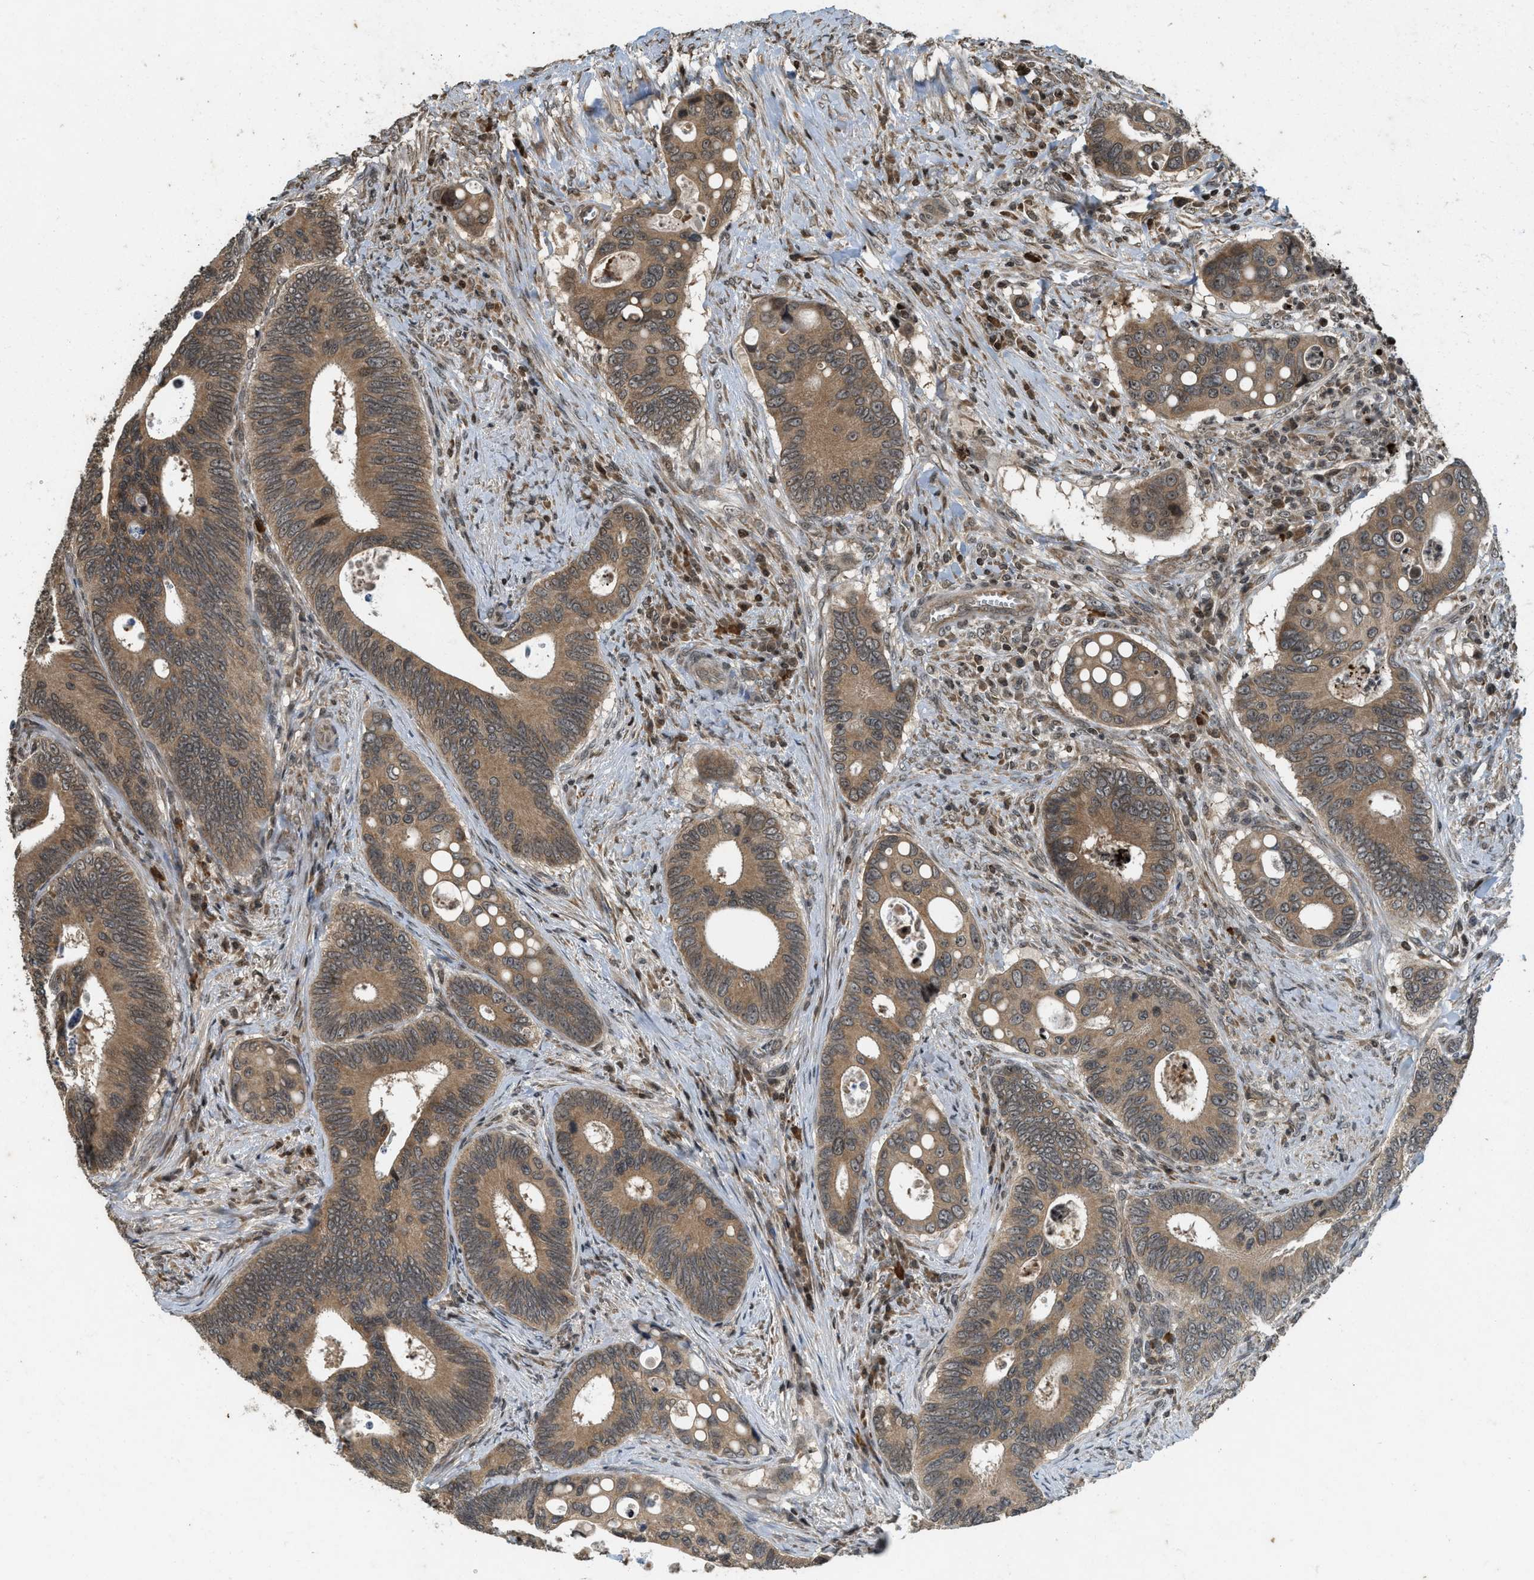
{"staining": {"intensity": "moderate", "quantity": ">75%", "location": "cytoplasmic/membranous"}, "tissue": "colorectal cancer", "cell_type": "Tumor cells", "image_type": "cancer", "snomed": [{"axis": "morphology", "description": "Inflammation, NOS"}, {"axis": "morphology", "description": "Adenocarcinoma, NOS"}, {"axis": "topography", "description": "Colon"}], "caption": "This photomicrograph displays immunohistochemistry (IHC) staining of colorectal cancer, with medium moderate cytoplasmic/membranous expression in about >75% of tumor cells.", "gene": "SIAH1", "patient": {"sex": "male", "age": 72}}